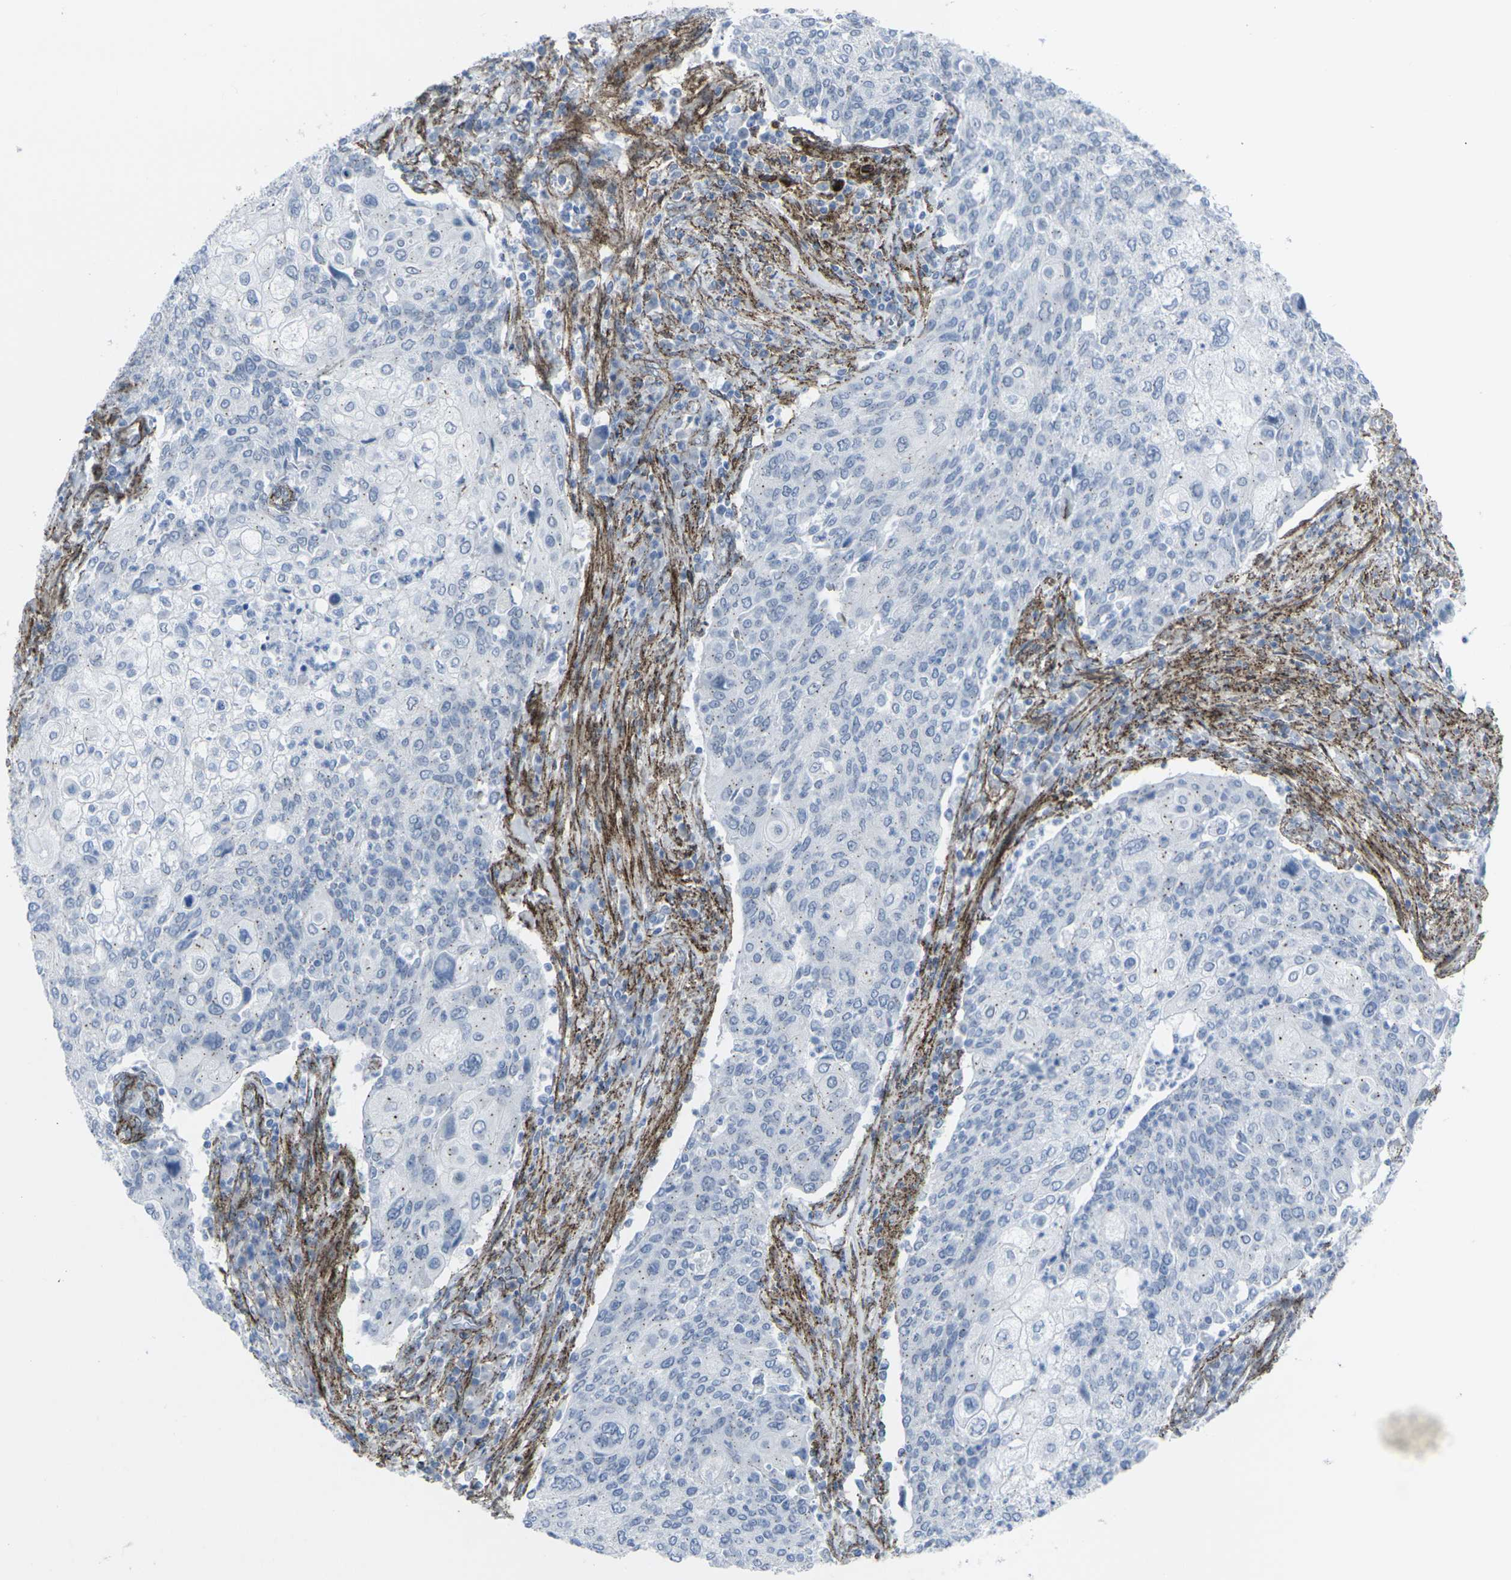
{"staining": {"intensity": "negative", "quantity": "none", "location": "none"}, "tissue": "cervical cancer", "cell_type": "Tumor cells", "image_type": "cancer", "snomed": [{"axis": "morphology", "description": "Squamous cell carcinoma, NOS"}, {"axis": "topography", "description": "Cervix"}], "caption": "Cervical cancer (squamous cell carcinoma) was stained to show a protein in brown. There is no significant staining in tumor cells.", "gene": "CDH11", "patient": {"sex": "female", "age": 40}}